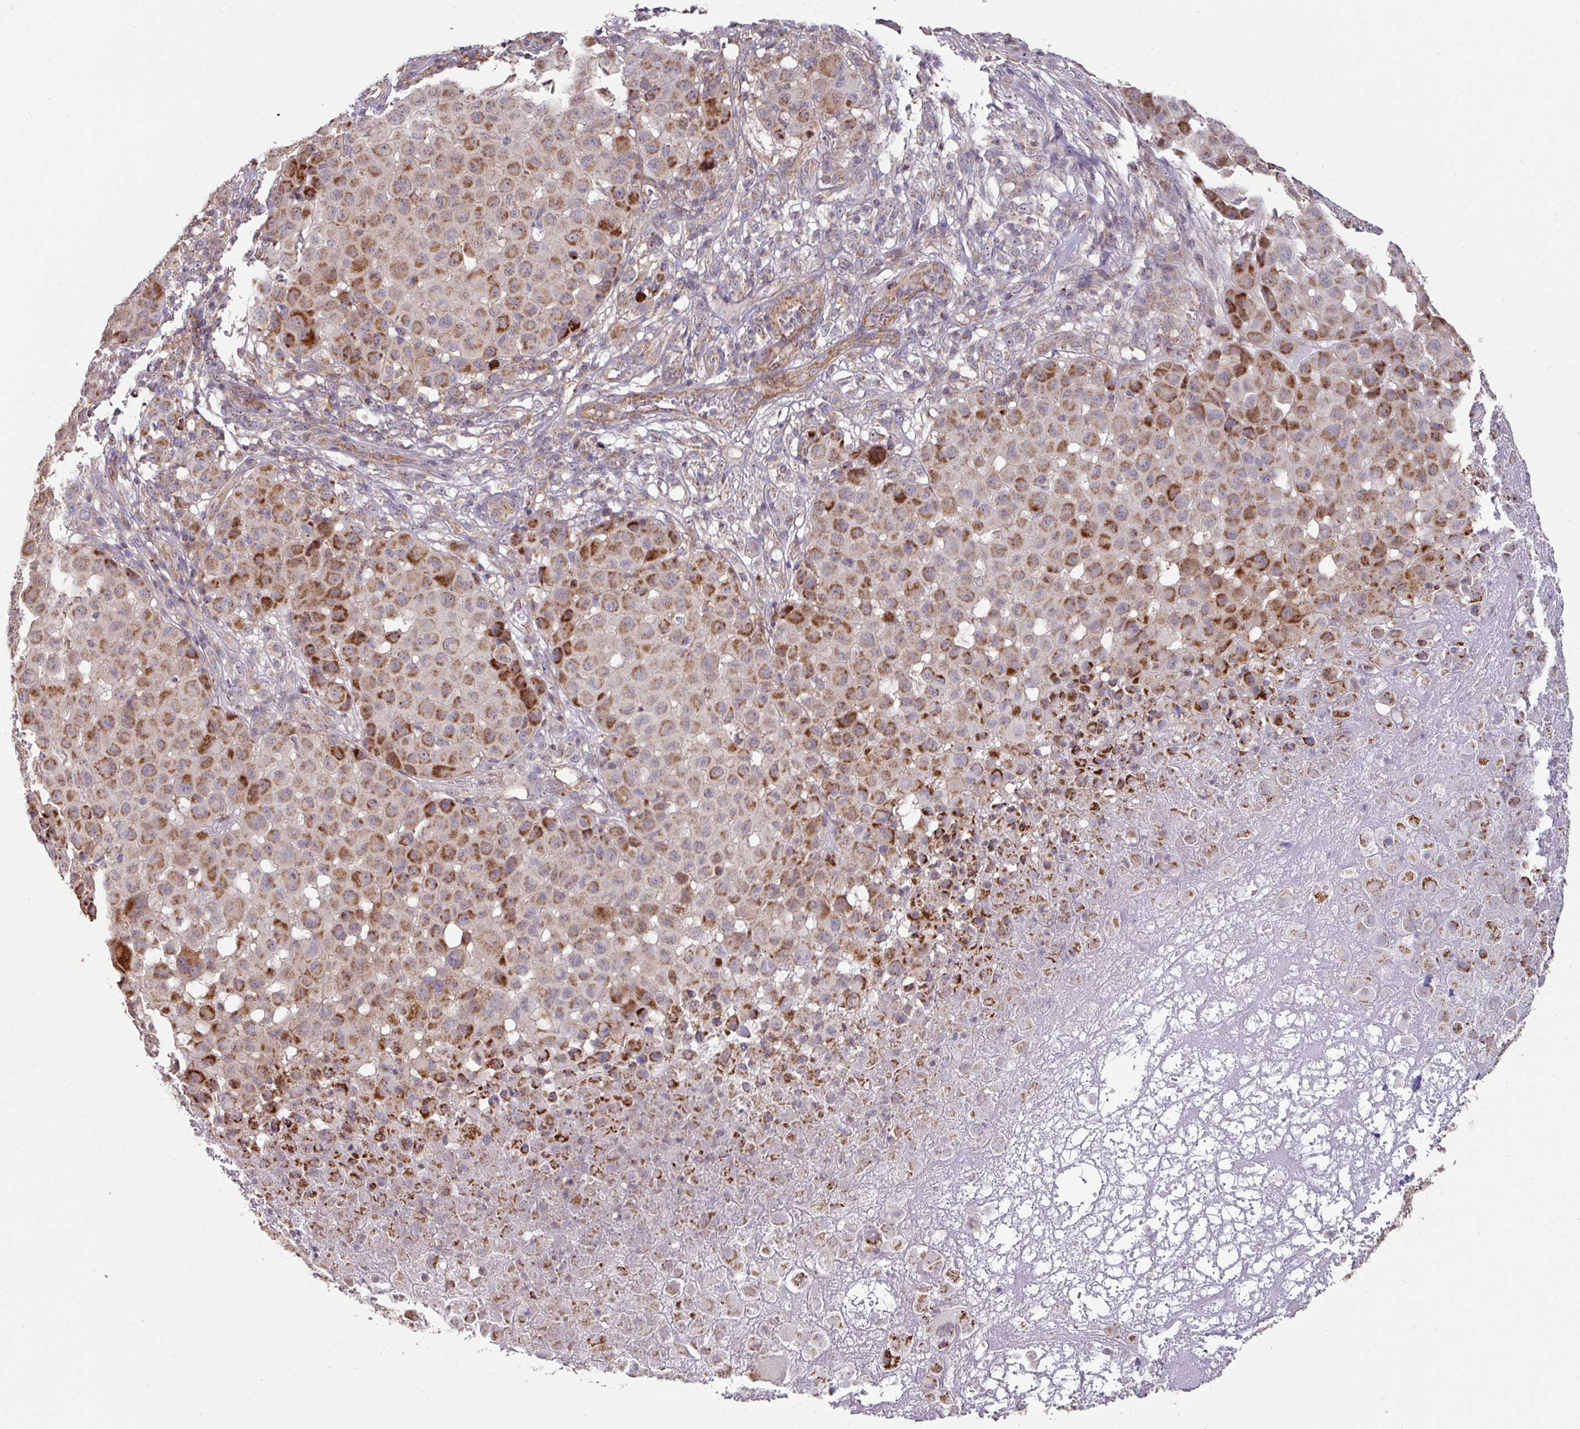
{"staining": {"intensity": "strong", "quantity": "25%-75%", "location": "cytoplasmic/membranous"}, "tissue": "melanoma", "cell_type": "Tumor cells", "image_type": "cancer", "snomed": [{"axis": "morphology", "description": "Malignant melanoma, NOS"}, {"axis": "topography", "description": "Skin"}], "caption": "Human malignant melanoma stained with a protein marker demonstrates strong staining in tumor cells.", "gene": "OR2D3", "patient": {"sex": "male", "age": 73}}